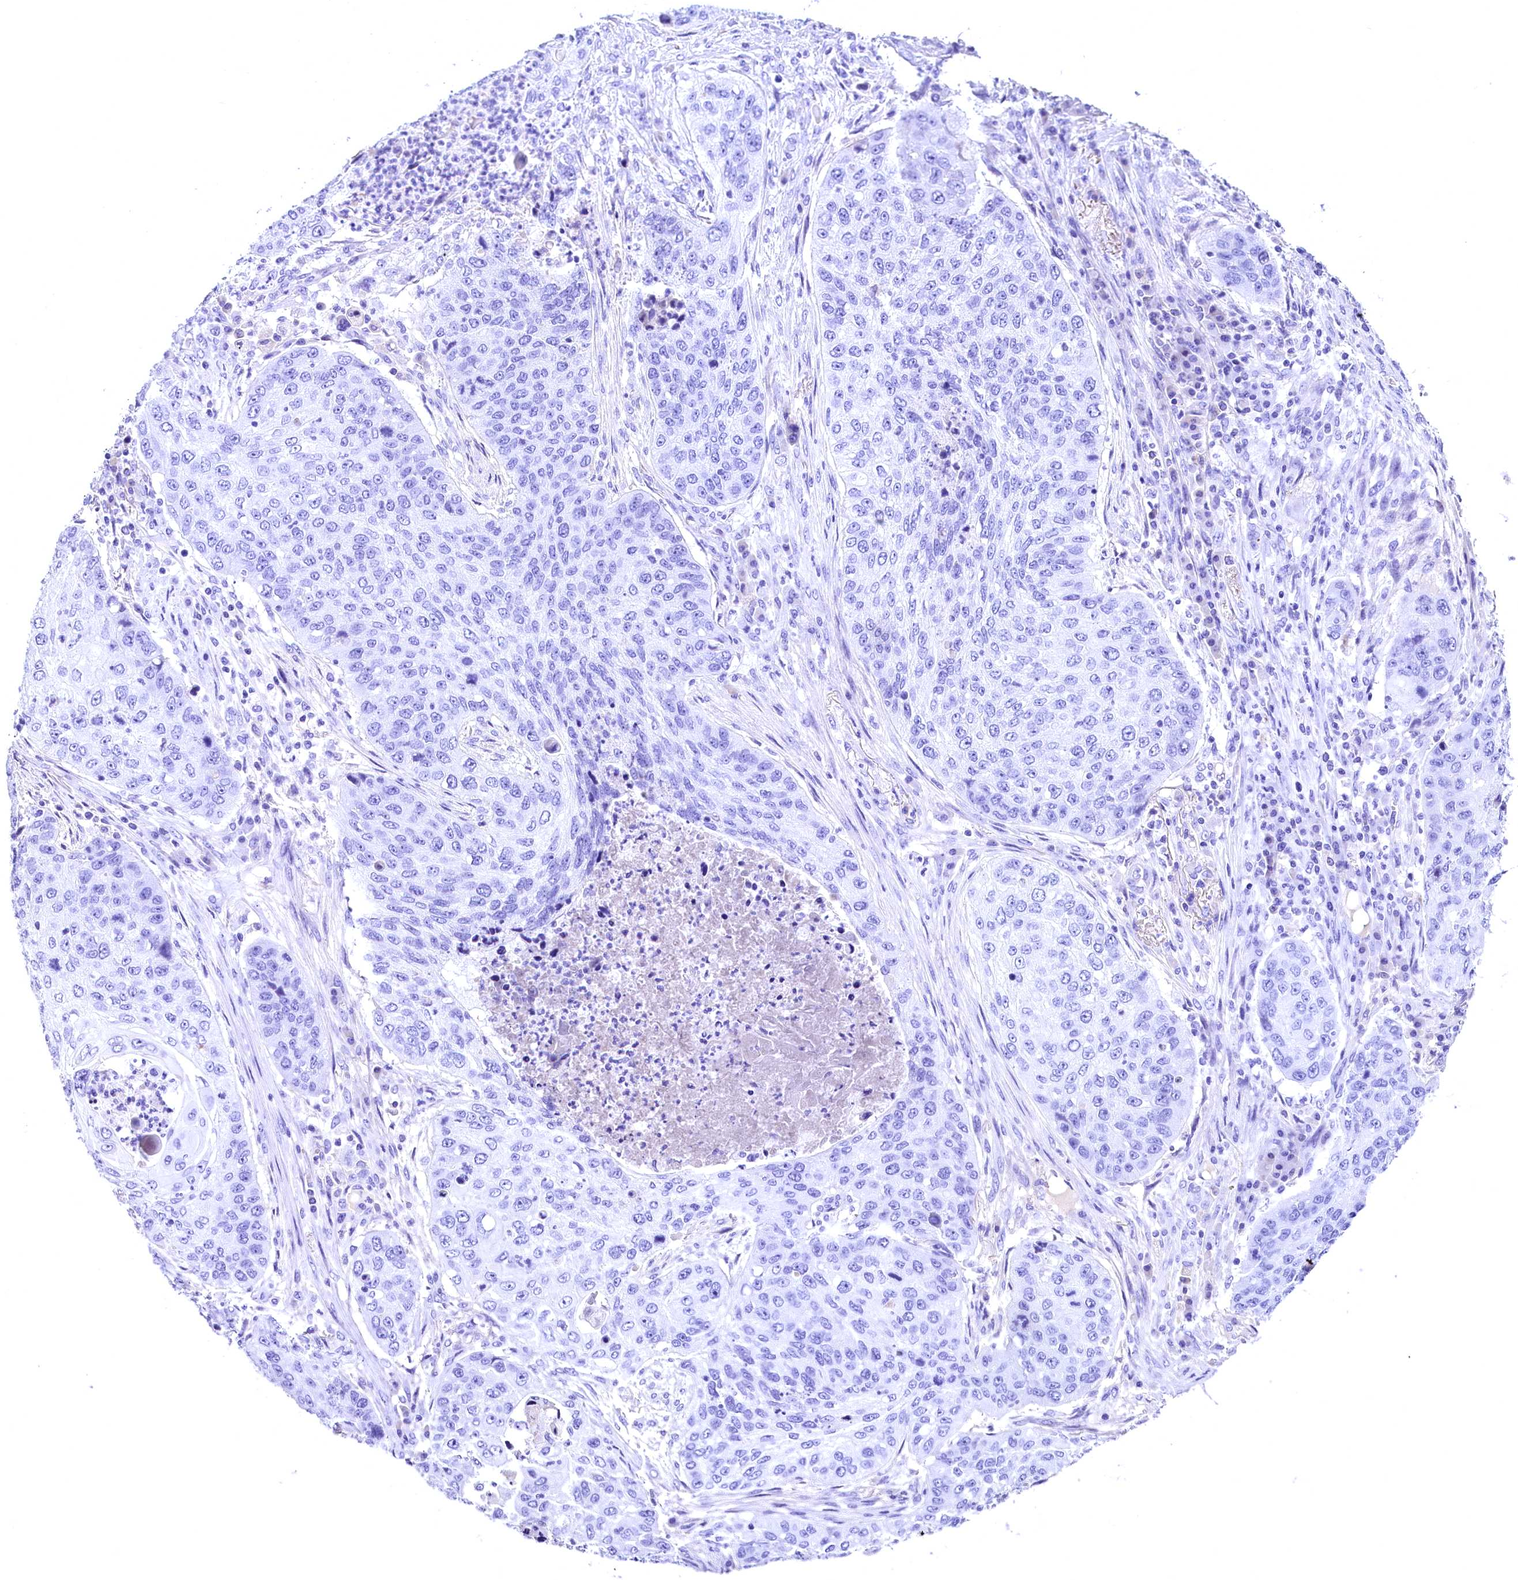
{"staining": {"intensity": "negative", "quantity": "none", "location": "none"}, "tissue": "lung cancer", "cell_type": "Tumor cells", "image_type": "cancer", "snomed": [{"axis": "morphology", "description": "Squamous cell carcinoma, NOS"}, {"axis": "topography", "description": "Lung"}], "caption": "The IHC micrograph has no significant staining in tumor cells of lung squamous cell carcinoma tissue. Brightfield microscopy of IHC stained with DAB (3,3'-diaminobenzidine) (brown) and hematoxylin (blue), captured at high magnification.", "gene": "SKIDA1", "patient": {"sex": "female", "age": 63}}